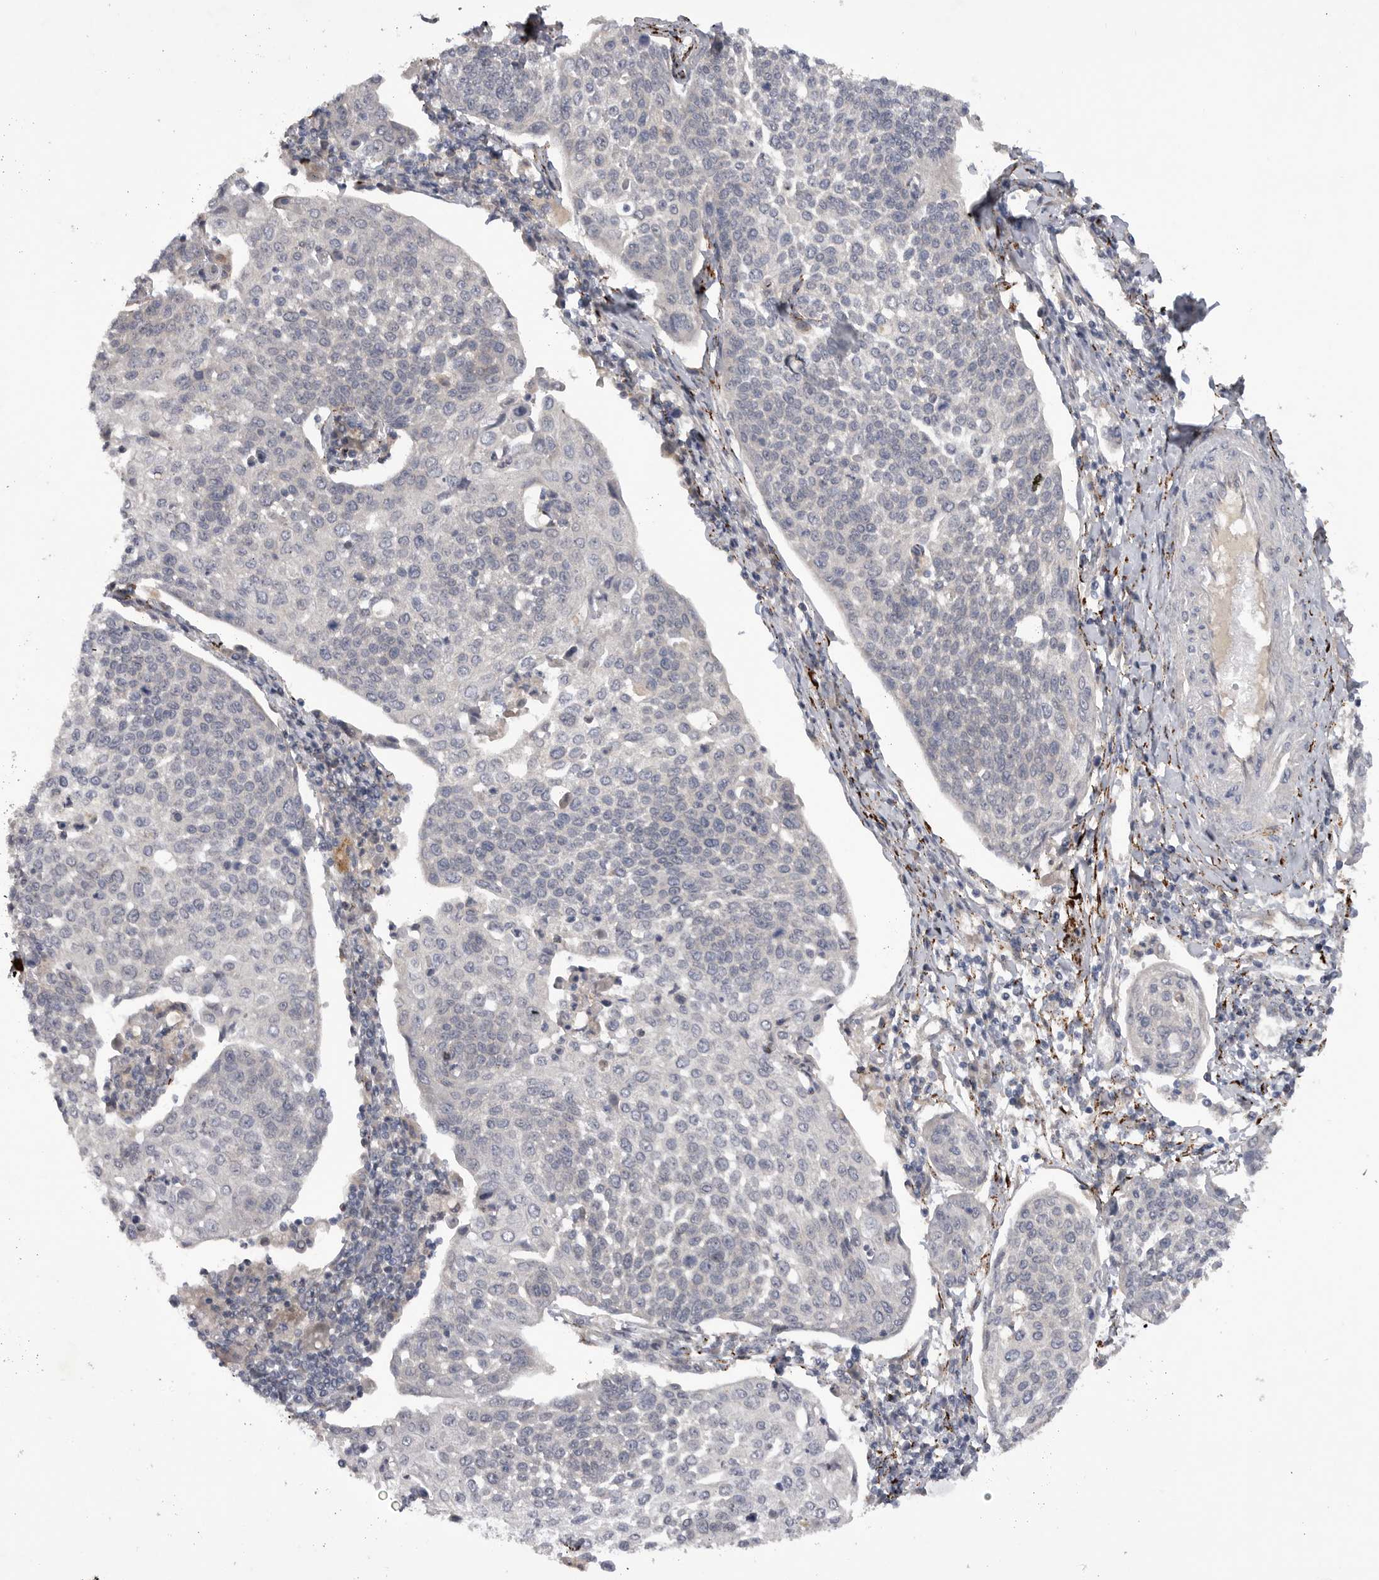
{"staining": {"intensity": "negative", "quantity": "none", "location": "none"}, "tissue": "cervical cancer", "cell_type": "Tumor cells", "image_type": "cancer", "snomed": [{"axis": "morphology", "description": "Squamous cell carcinoma, NOS"}, {"axis": "topography", "description": "Cervix"}], "caption": "IHC photomicrograph of squamous cell carcinoma (cervical) stained for a protein (brown), which shows no staining in tumor cells.", "gene": "DHDDS", "patient": {"sex": "female", "age": 34}}